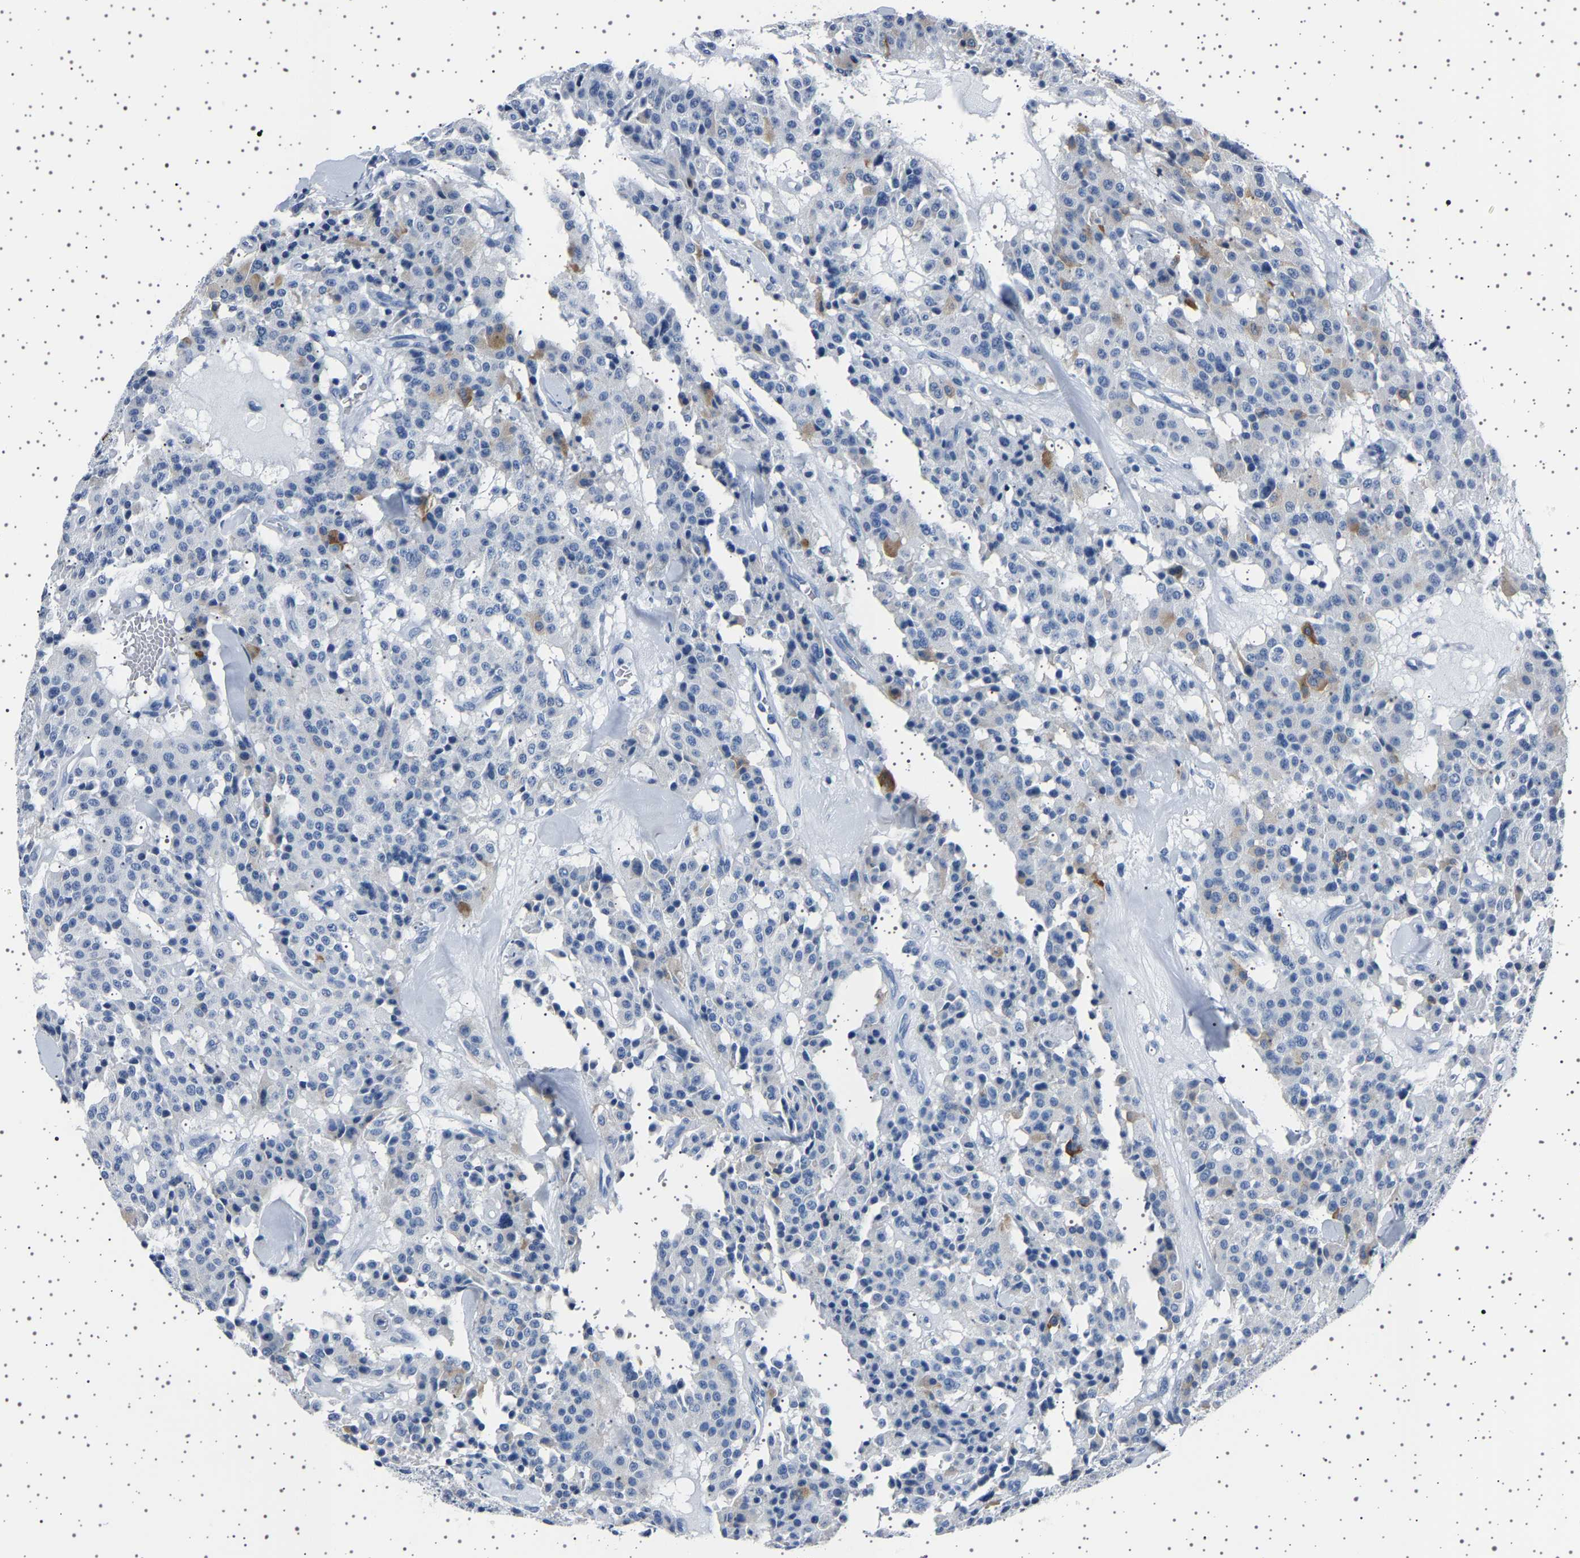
{"staining": {"intensity": "negative", "quantity": "none", "location": "none"}, "tissue": "carcinoid", "cell_type": "Tumor cells", "image_type": "cancer", "snomed": [{"axis": "morphology", "description": "Carcinoid, malignant, NOS"}, {"axis": "topography", "description": "Lung"}], "caption": "This is a micrograph of immunohistochemistry staining of carcinoid, which shows no expression in tumor cells.", "gene": "TFF3", "patient": {"sex": "male", "age": 30}}